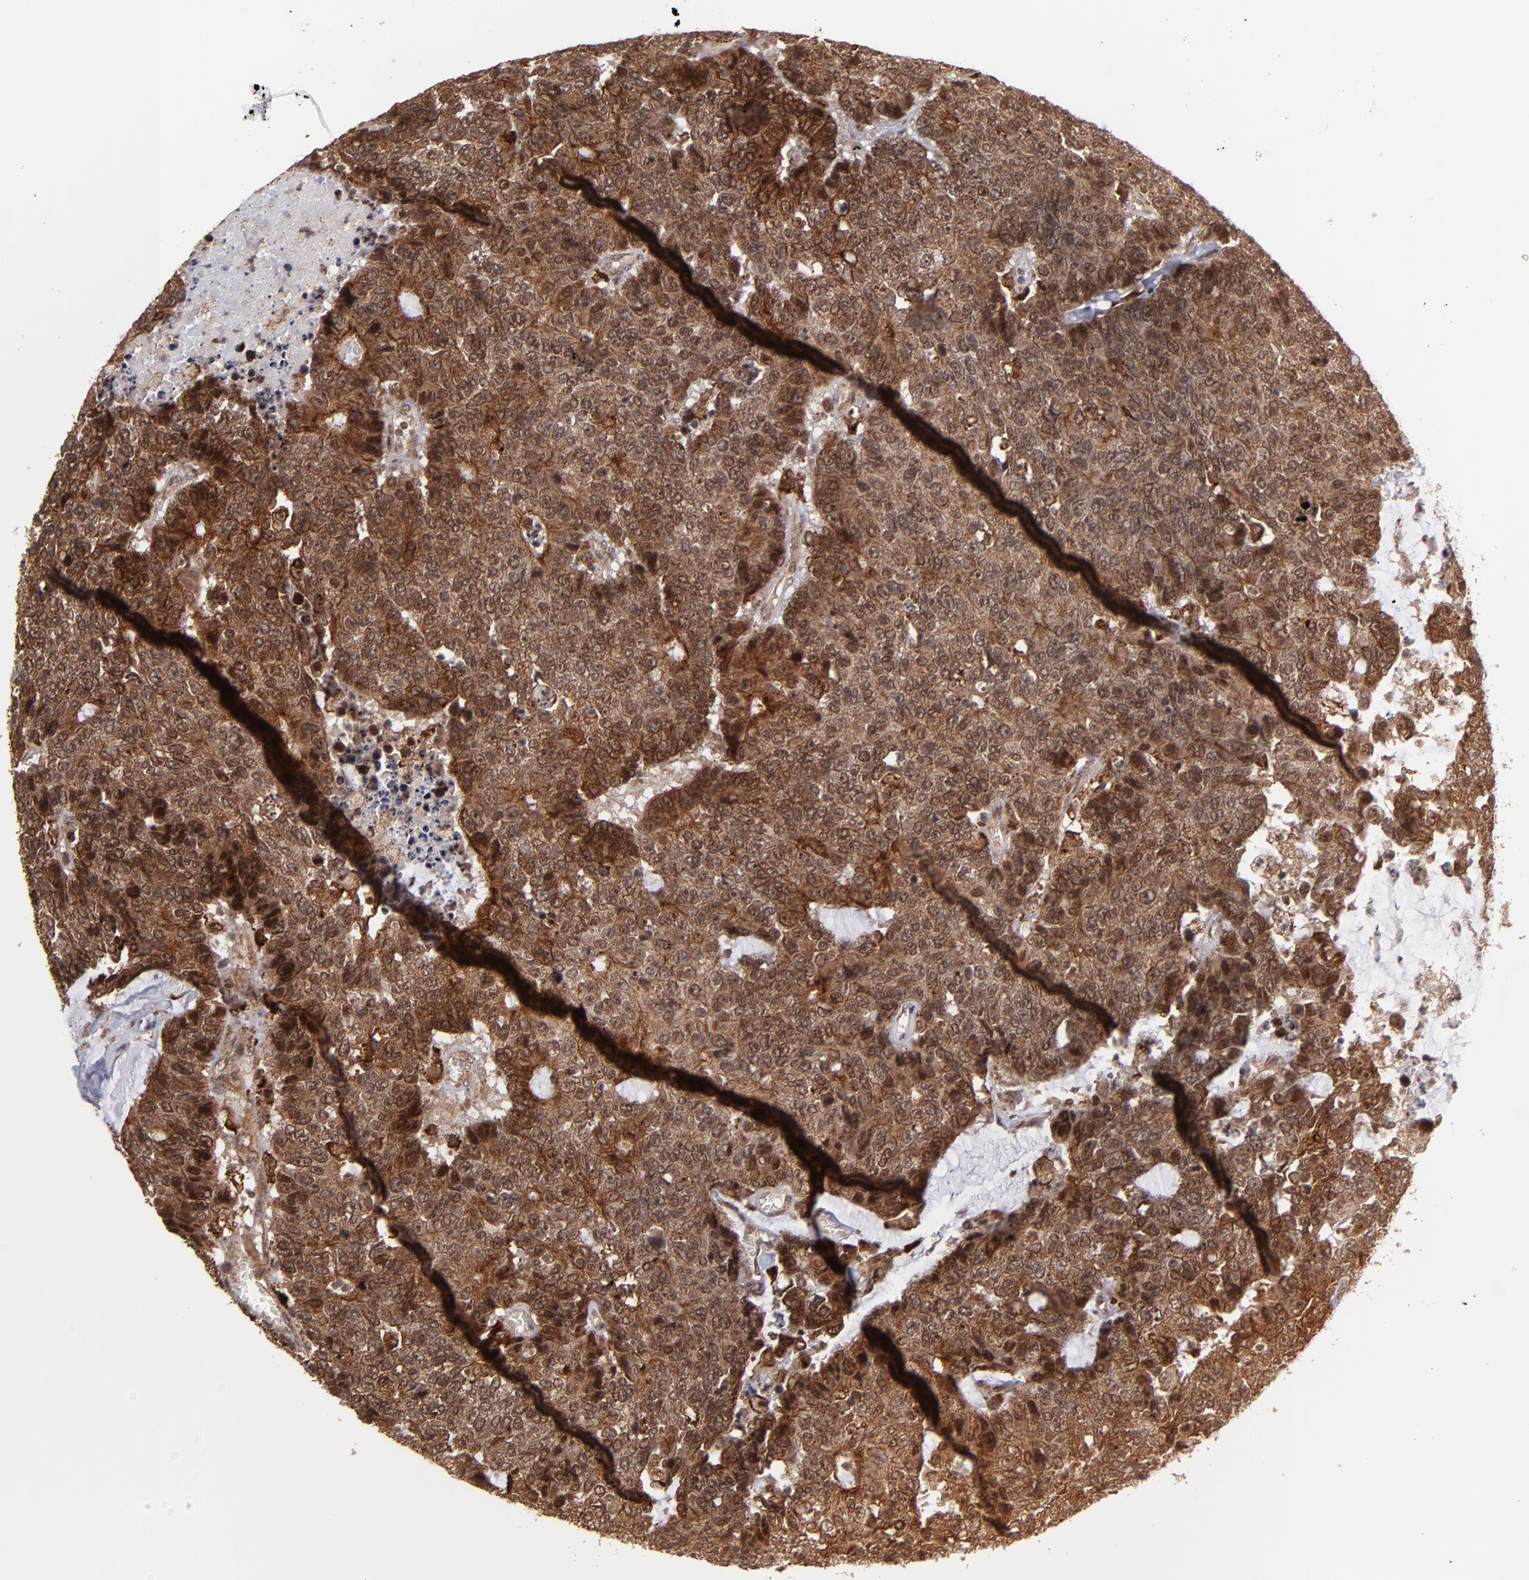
{"staining": {"intensity": "strong", "quantity": ">75%", "location": "cytoplasmic/membranous,nuclear"}, "tissue": "colorectal cancer", "cell_type": "Tumor cells", "image_type": "cancer", "snomed": [{"axis": "morphology", "description": "Adenocarcinoma, NOS"}, {"axis": "topography", "description": "Colon"}], "caption": "Tumor cells display high levels of strong cytoplasmic/membranous and nuclear positivity in about >75% of cells in adenocarcinoma (colorectal). The staining was performed using DAB to visualize the protein expression in brown, while the nuclei were stained in blue with hematoxylin (Magnification: 20x).", "gene": "RGS6", "patient": {"sex": "female", "age": 86}}